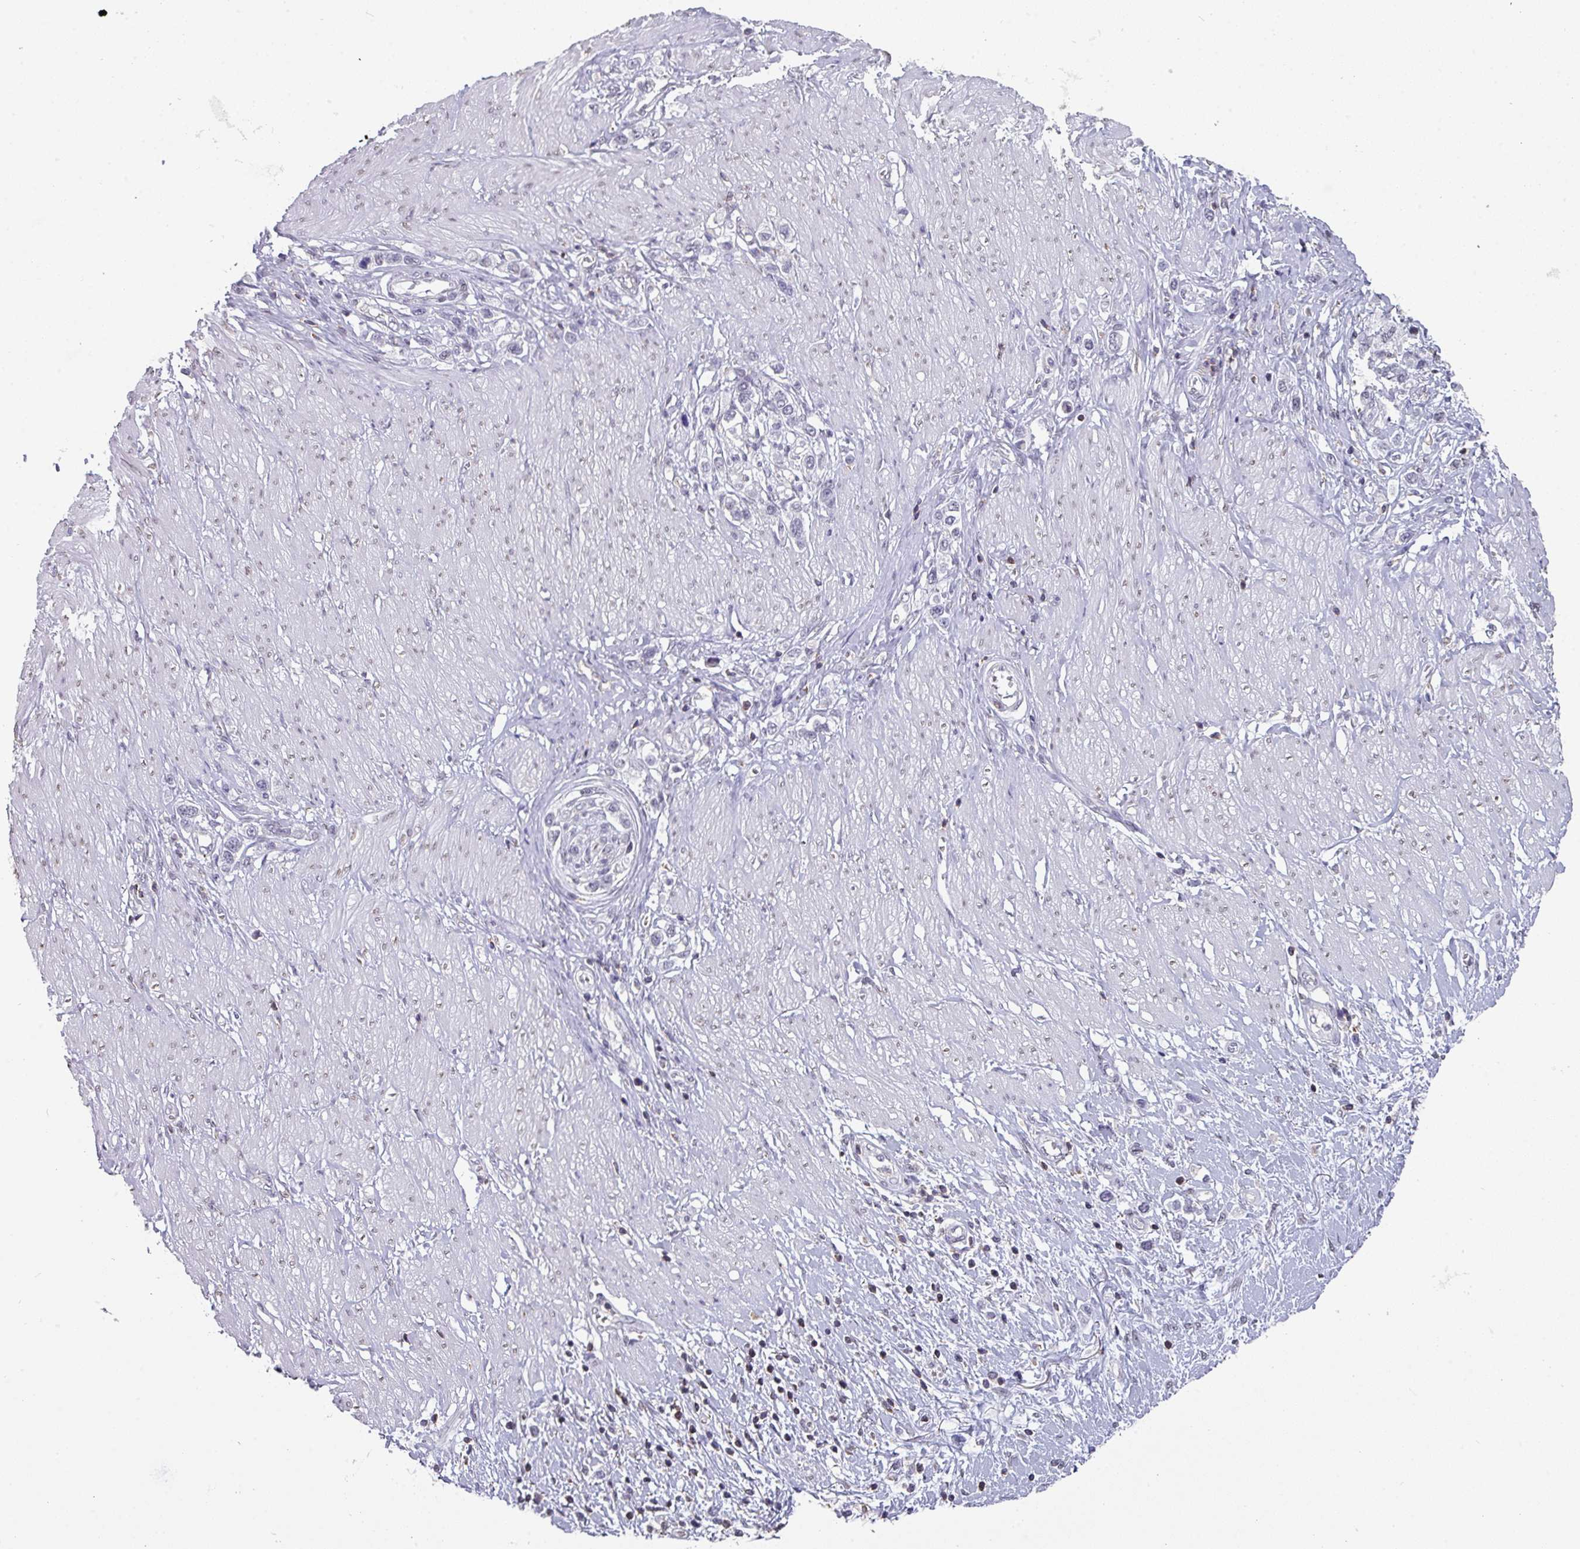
{"staining": {"intensity": "negative", "quantity": "none", "location": "none"}, "tissue": "stomach cancer", "cell_type": "Tumor cells", "image_type": "cancer", "snomed": [{"axis": "morphology", "description": "Normal tissue, NOS"}, {"axis": "morphology", "description": "Adenocarcinoma, NOS"}, {"axis": "topography", "description": "Stomach, upper"}, {"axis": "topography", "description": "Stomach"}], "caption": "Immunohistochemistry photomicrograph of neoplastic tissue: human adenocarcinoma (stomach) stained with DAB (3,3'-diaminobenzidine) reveals no significant protein staining in tumor cells.", "gene": "RASAL3", "patient": {"sex": "female", "age": 65}}